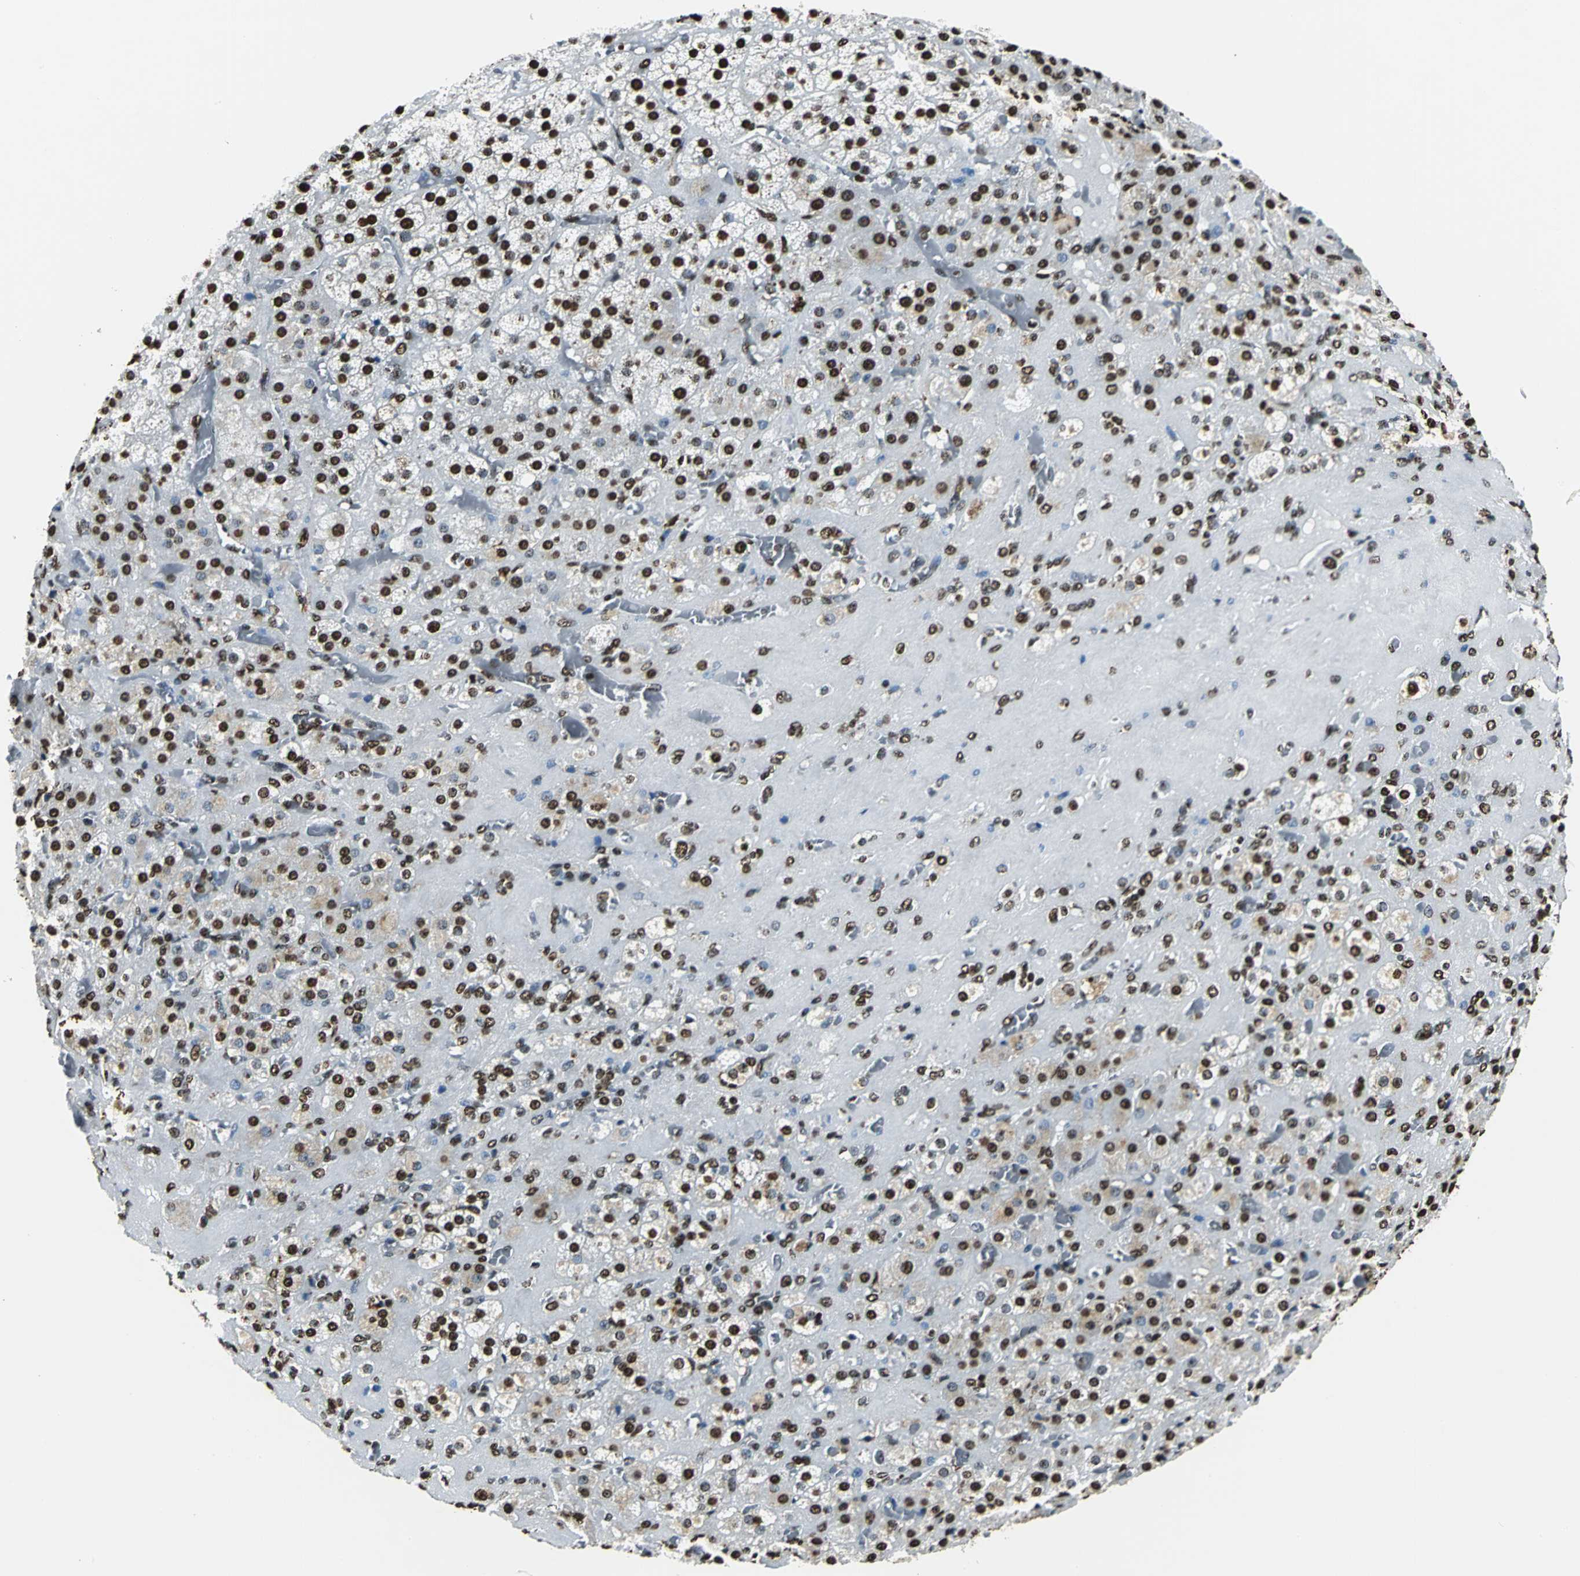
{"staining": {"intensity": "strong", "quantity": ">75%", "location": "nuclear"}, "tissue": "adrenal gland", "cell_type": "Glandular cells", "image_type": "normal", "snomed": [{"axis": "morphology", "description": "Normal tissue, NOS"}, {"axis": "topography", "description": "Adrenal gland"}], "caption": "The histopathology image displays a brown stain indicating the presence of a protein in the nuclear of glandular cells in adrenal gland.", "gene": "APEX1", "patient": {"sex": "female", "age": 71}}